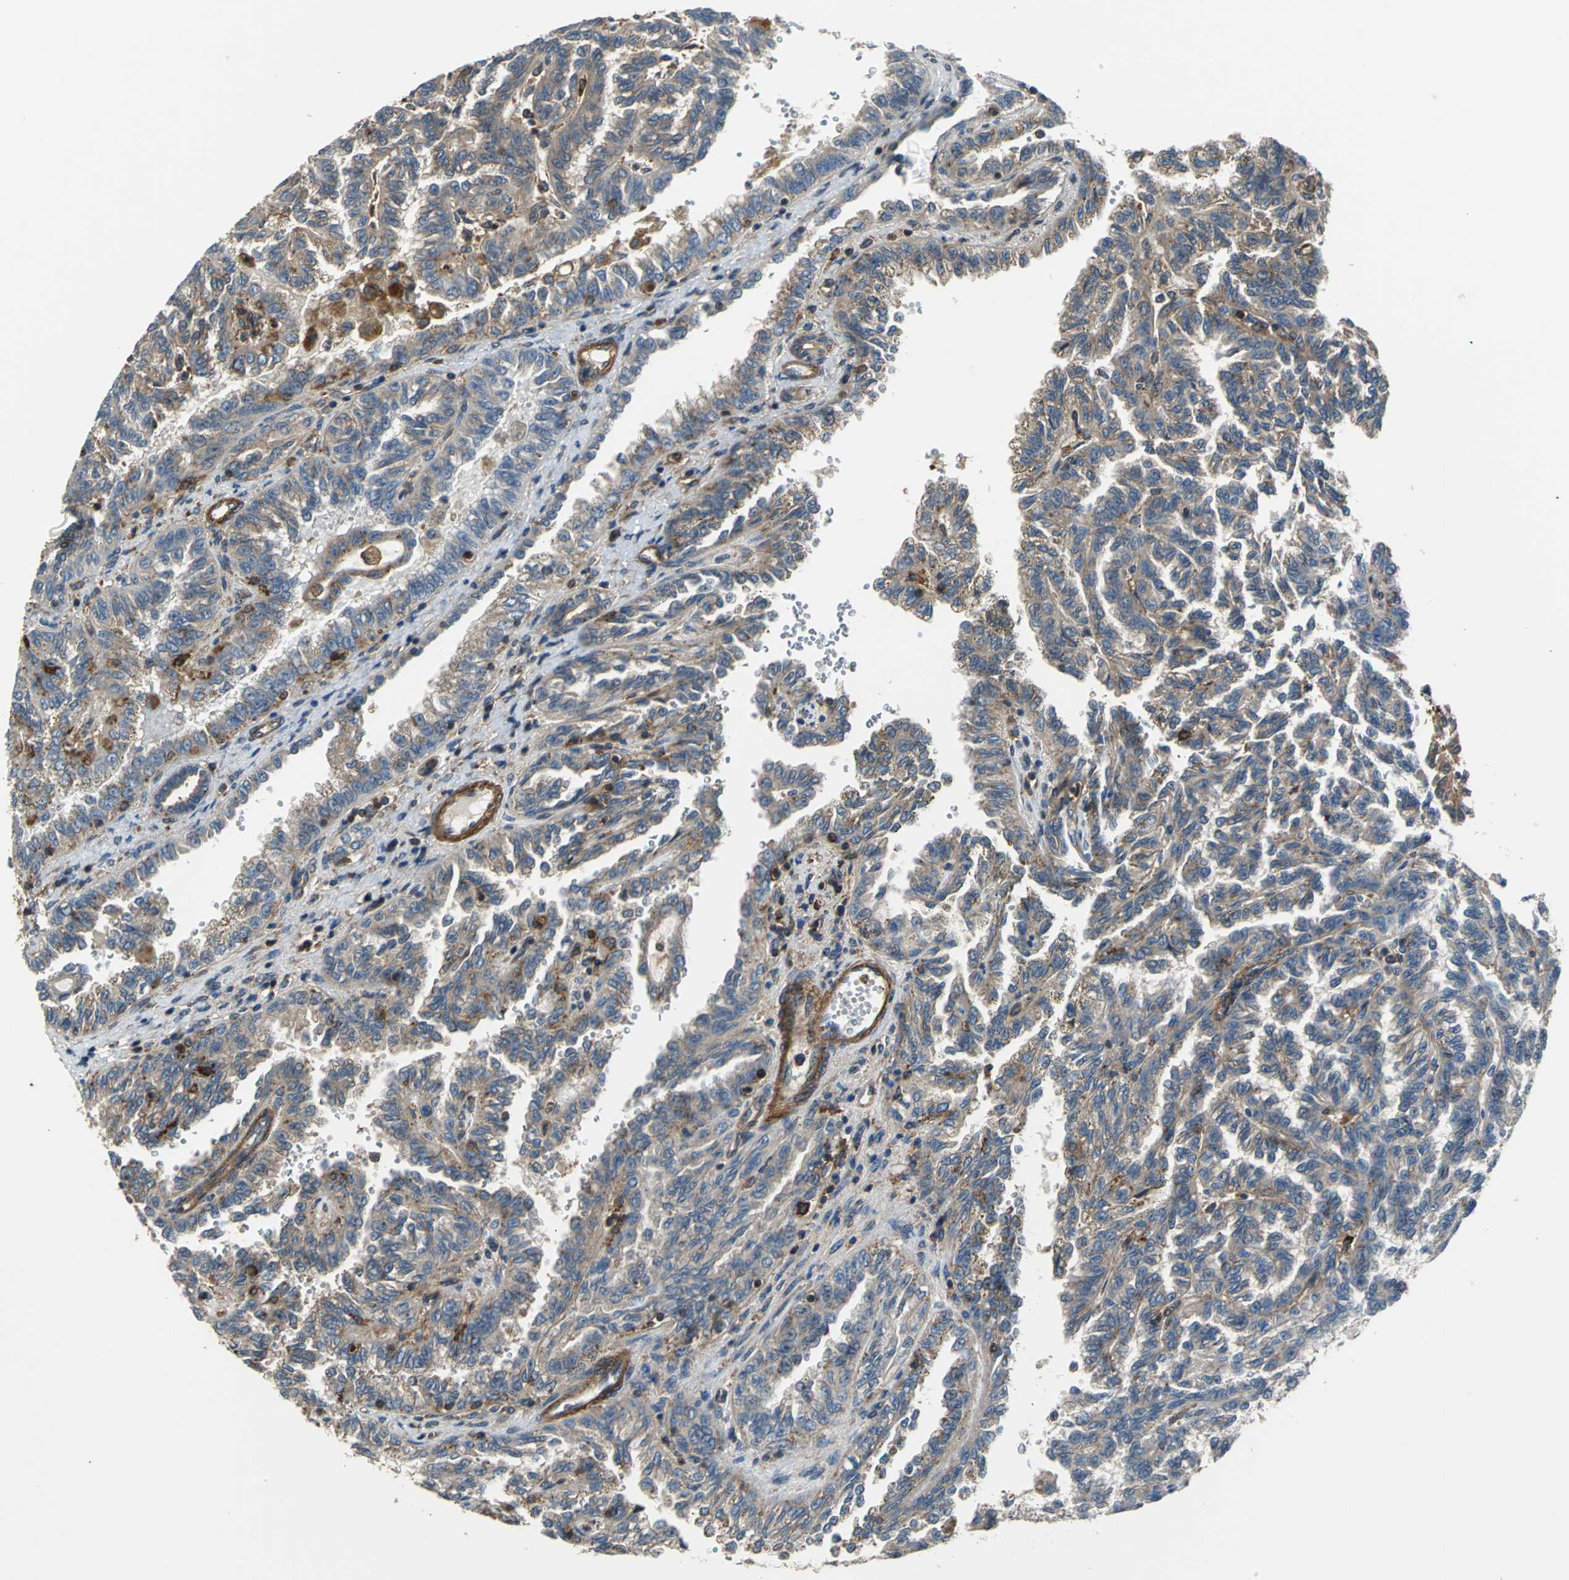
{"staining": {"intensity": "moderate", "quantity": ">75%", "location": "cytoplasmic/membranous"}, "tissue": "renal cancer", "cell_type": "Tumor cells", "image_type": "cancer", "snomed": [{"axis": "morphology", "description": "Inflammation, NOS"}, {"axis": "morphology", "description": "Adenocarcinoma, NOS"}, {"axis": "topography", "description": "Kidney"}], "caption": "Immunohistochemistry (IHC) photomicrograph of human renal adenocarcinoma stained for a protein (brown), which reveals medium levels of moderate cytoplasmic/membranous staining in about >75% of tumor cells.", "gene": "PARVA", "patient": {"sex": "male", "age": 68}}